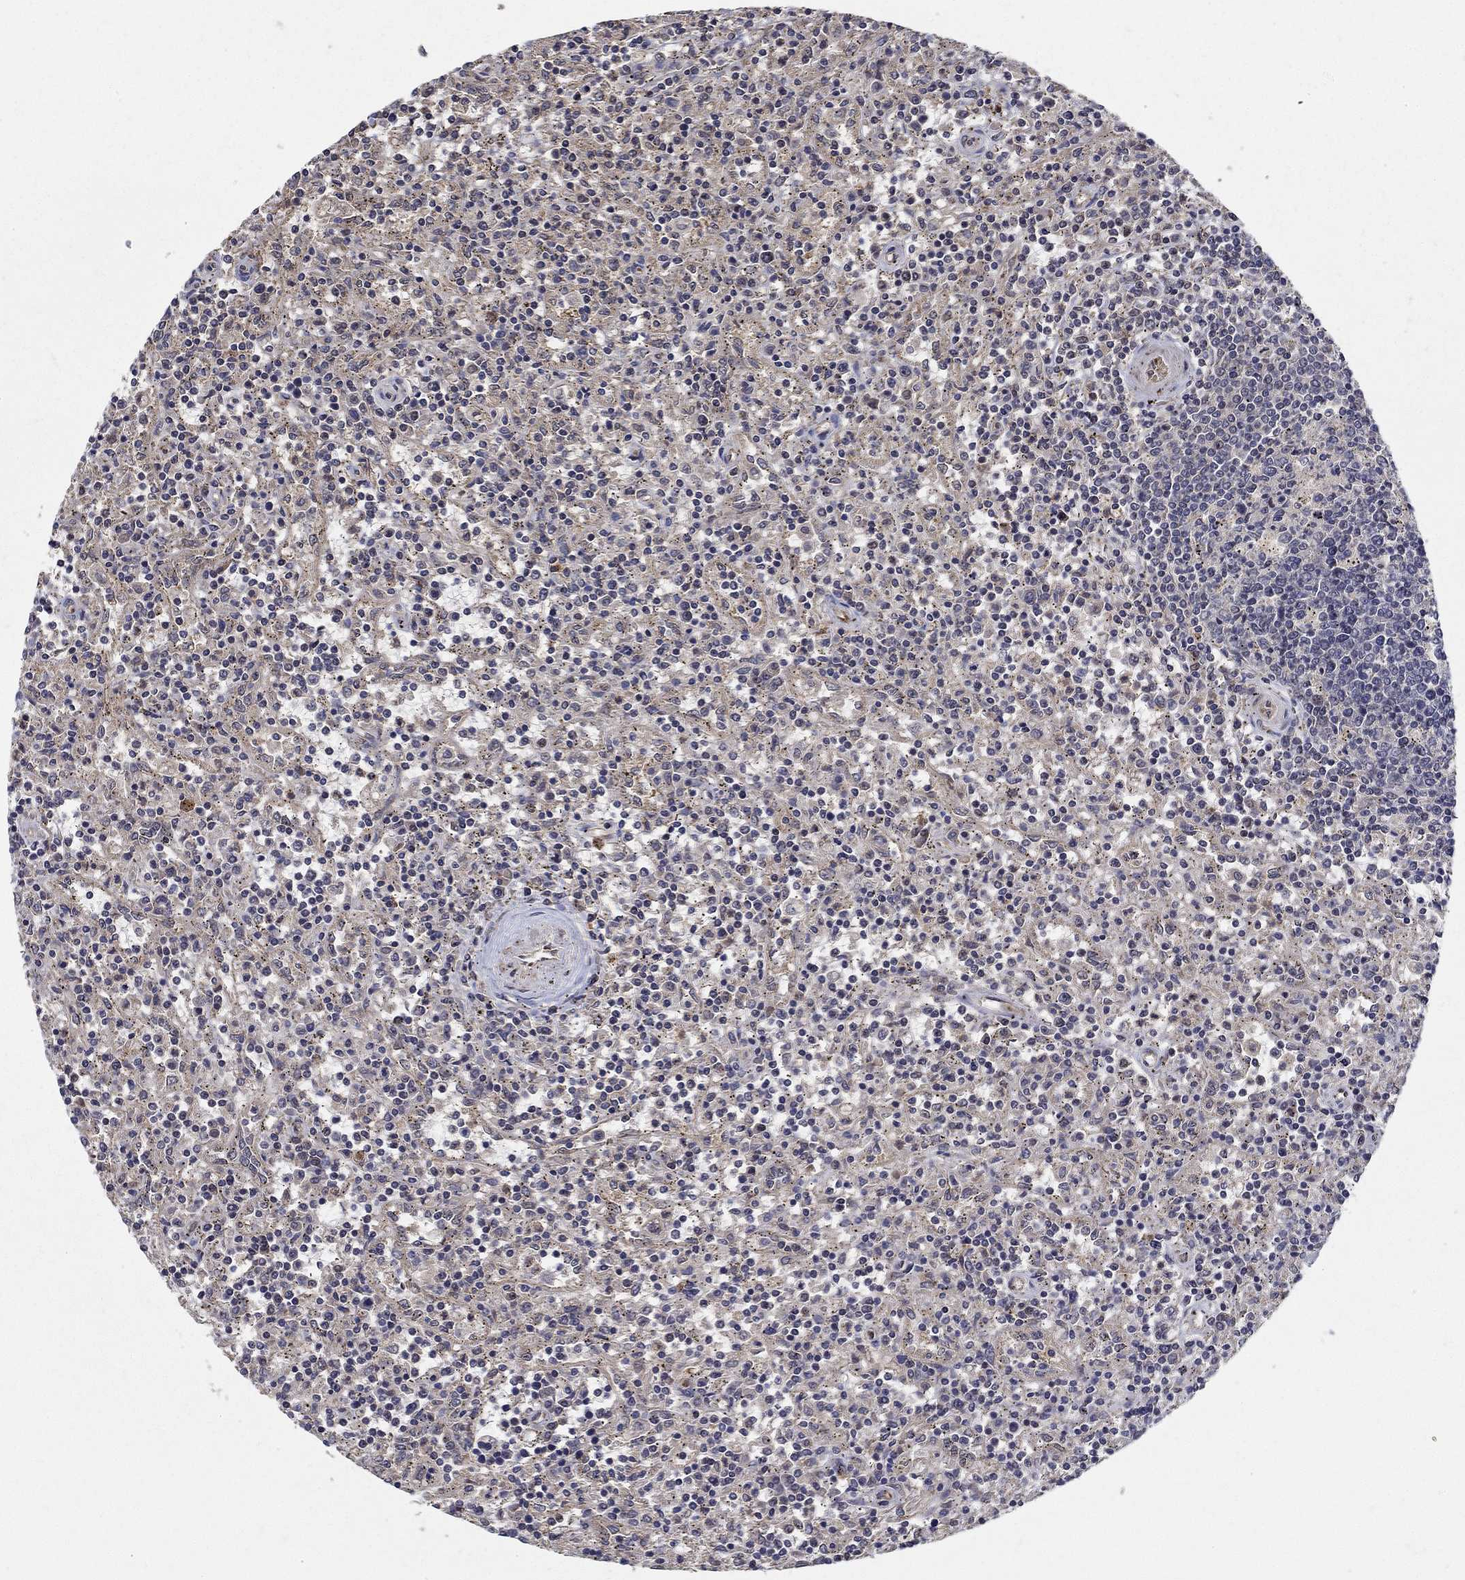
{"staining": {"intensity": "negative", "quantity": "none", "location": "none"}, "tissue": "lymphoma", "cell_type": "Tumor cells", "image_type": "cancer", "snomed": [{"axis": "morphology", "description": "Malignant lymphoma, non-Hodgkin's type, Low grade"}, {"axis": "topography", "description": "Spleen"}], "caption": "Low-grade malignant lymphoma, non-Hodgkin's type was stained to show a protein in brown. There is no significant expression in tumor cells. Nuclei are stained in blue.", "gene": "ZNF594", "patient": {"sex": "male", "age": 62}}